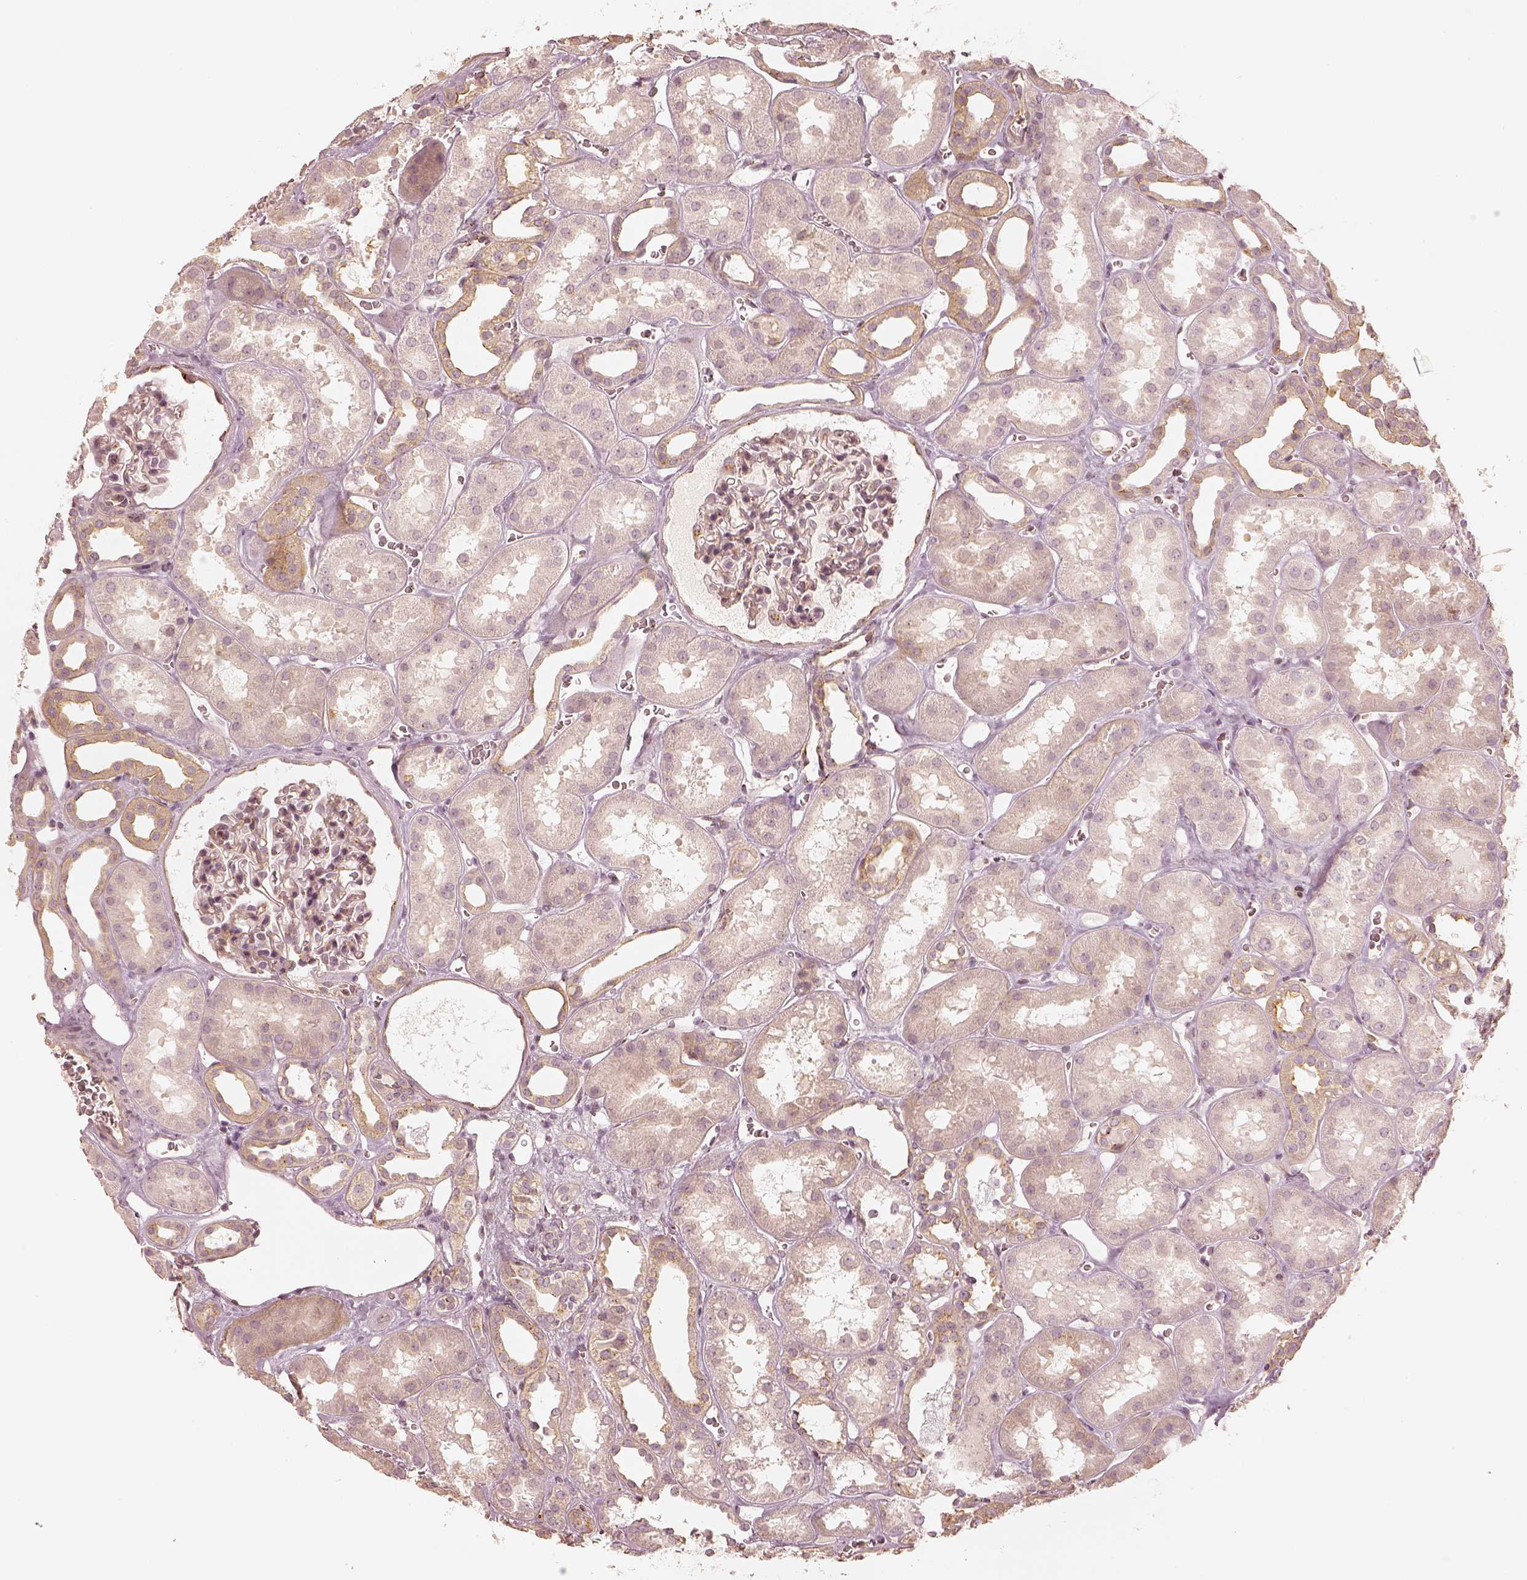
{"staining": {"intensity": "weak", "quantity": "<25%", "location": "cytoplasmic/membranous"}, "tissue": "kidney", "cell_type": "Cells in glomeruli", "image_type": "normal", "snomed": [{"axis": "morphology", "description": "Normal tissue, NOS"}, {"axis": "topography", "description": "Kidney"}], "caption": "Protein analysis of normal kidney reveals no significant positivity in cells in glomeruli.", "gene": "GORASP2", "patient": {"sex": "female", "age": 41}}